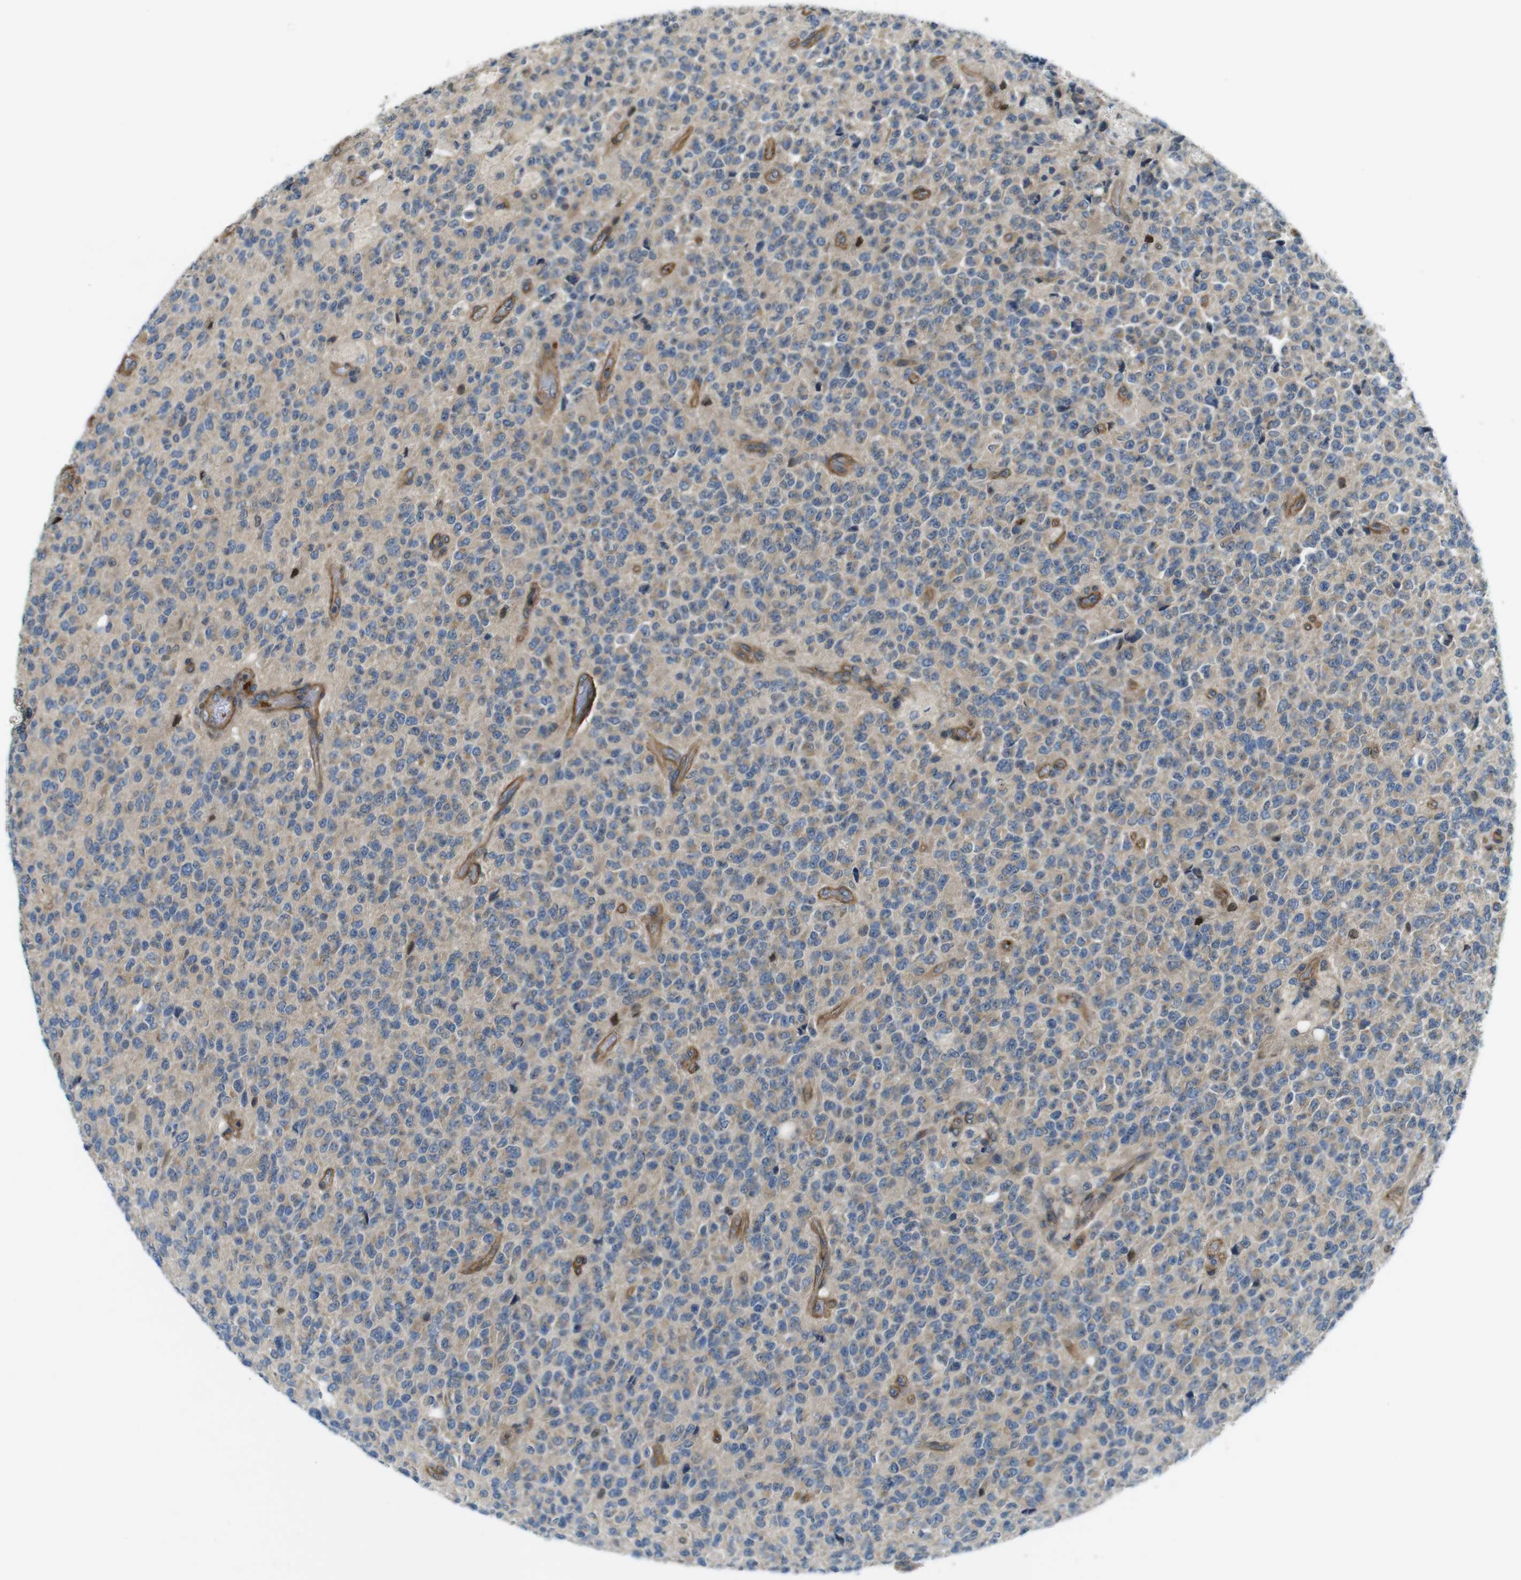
{"staining": {"intensity": "weak", "quantity": ">75%", "location": "cytoplasmic/membranous"}, "tissue": "glioma", "cell_type": "Tumor cells", "image_type": "cancer", "snomed": [{"axis": "morphology", "description": "Glioma, malignant, High grade"}, {"axis": "topography", "description": "pancreas cauda"}], "caption": "This is an image of immunohistochemistry staining of malignant glioma (high-grade), which shows weak positivity in the cytoplasmic/membranous of tumor cells.", "gene": "TSC1", "patient": {"sex": "male", "age": 60}}